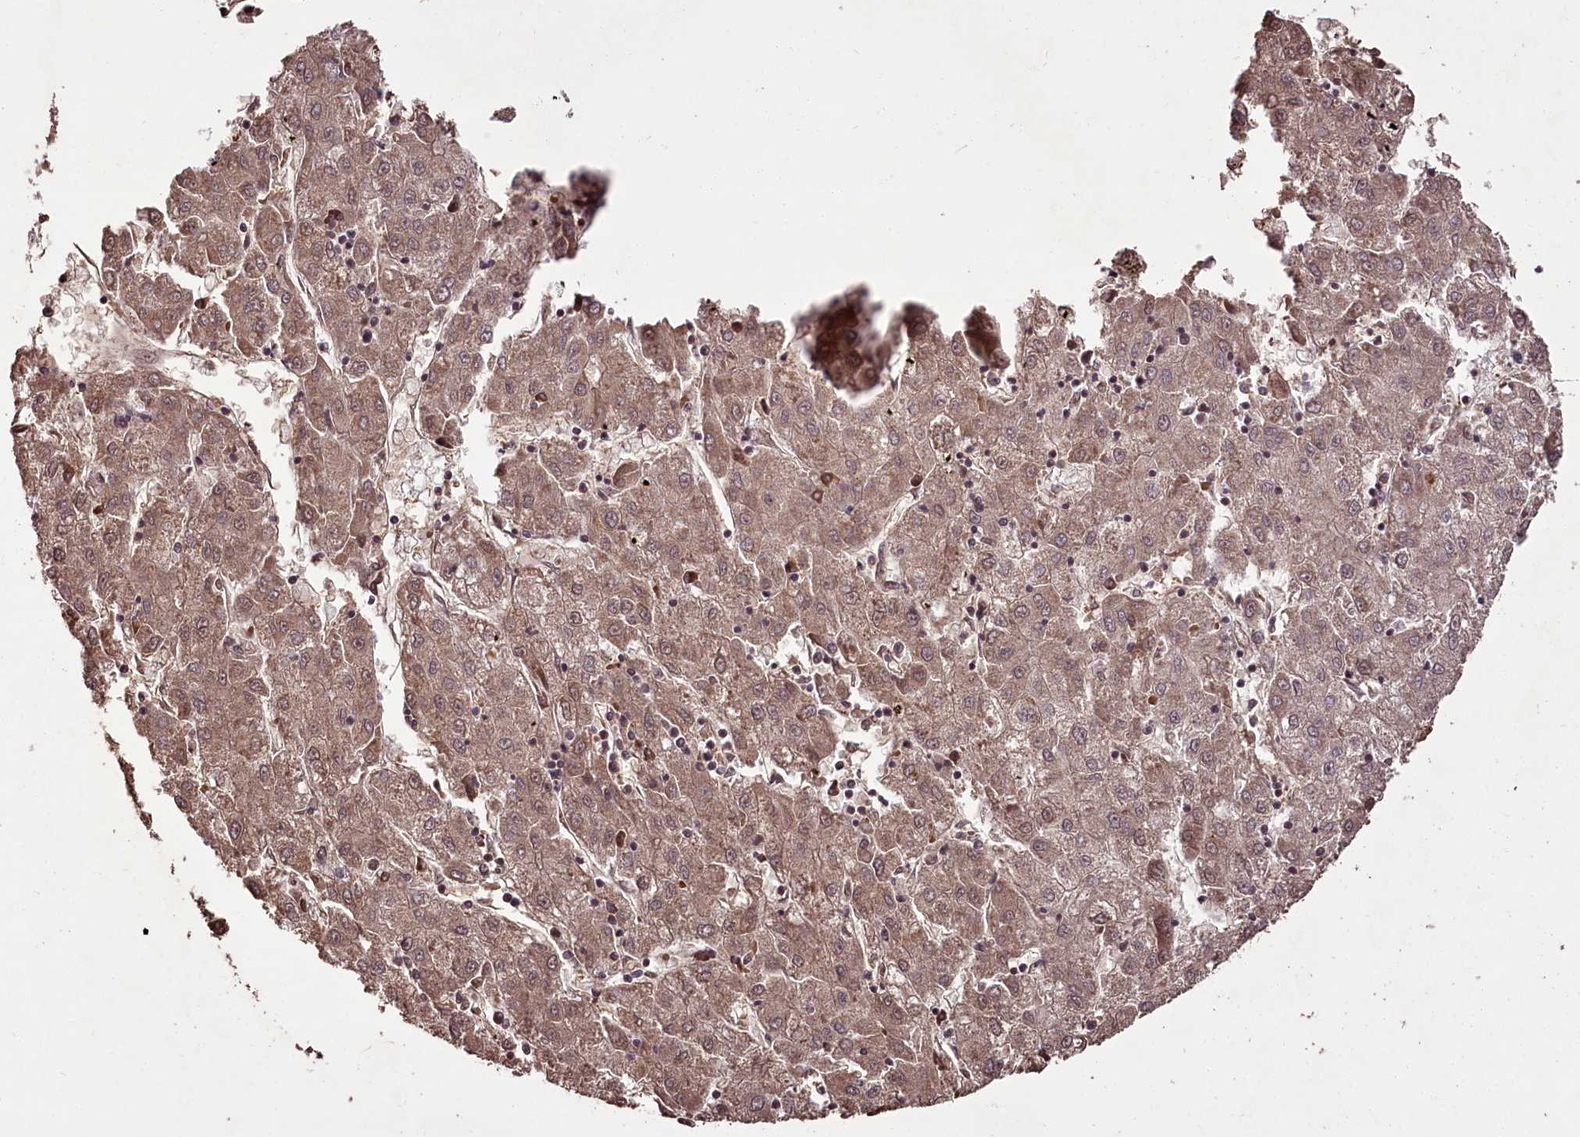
{"staining": {"intensity": "weak", "quantity": ">75%", "location": "cytoplasmic/membranous"}, "tissue": "liver cancer", "cell_type": "Tumor cells", "image_type": "cancer", "snomed": [{"axis": "morphology", "description": "Carcinoma, Hepatocellular, NOS"}, {"axis": "topography", "description": "Liver"}], "caption": "Weak cytoplasmic/membranous staining is identified in approximately >75% of tumor cells in hepatocellular carcinoma (liver).", "gene": "NPRL2", "patient": {"sex": "male", "age": 72}}